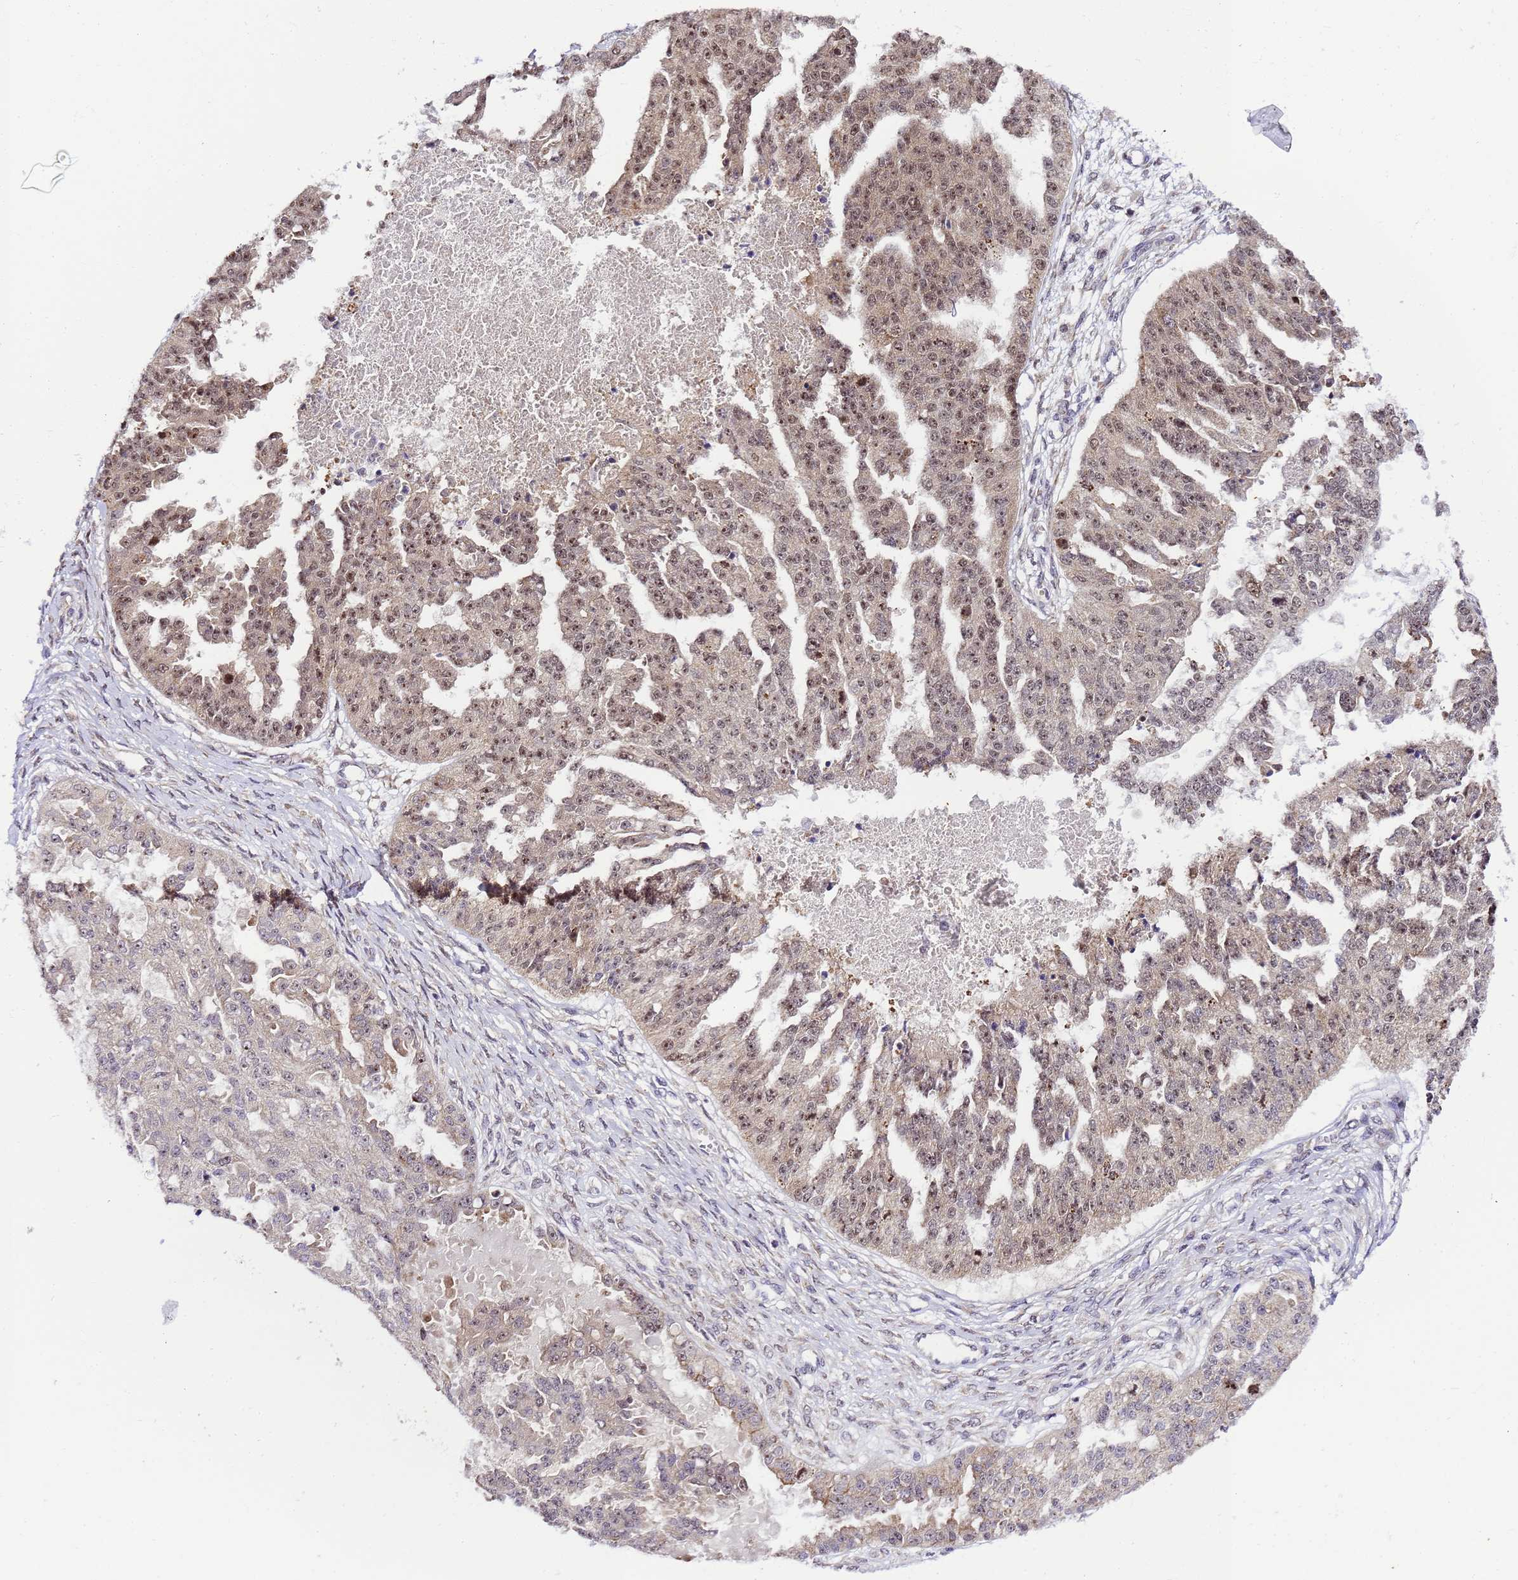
{"staining": {"intensity": "moderate", "quantity": ">75%", "location": "nuclear"}, "tissue": "ovarian cancer", "cell_type": "Tumor cells", "image_type": "cancer", "snomed": [{"axis": "morphology", "description": "Cystadenocarcinoma, serous, NOS"}, {"axis": "topography", "description": "Ovary"}], "caption": "Immunohistochemistry image of ovarian serous cystadenocarcinoma stained for a protein (brown), which displays medium levels of moderate nuclear expression in about >75% of tumor cells.", "gene": "SLX4IP", "patient": {"sex": "female", "age": 58}}